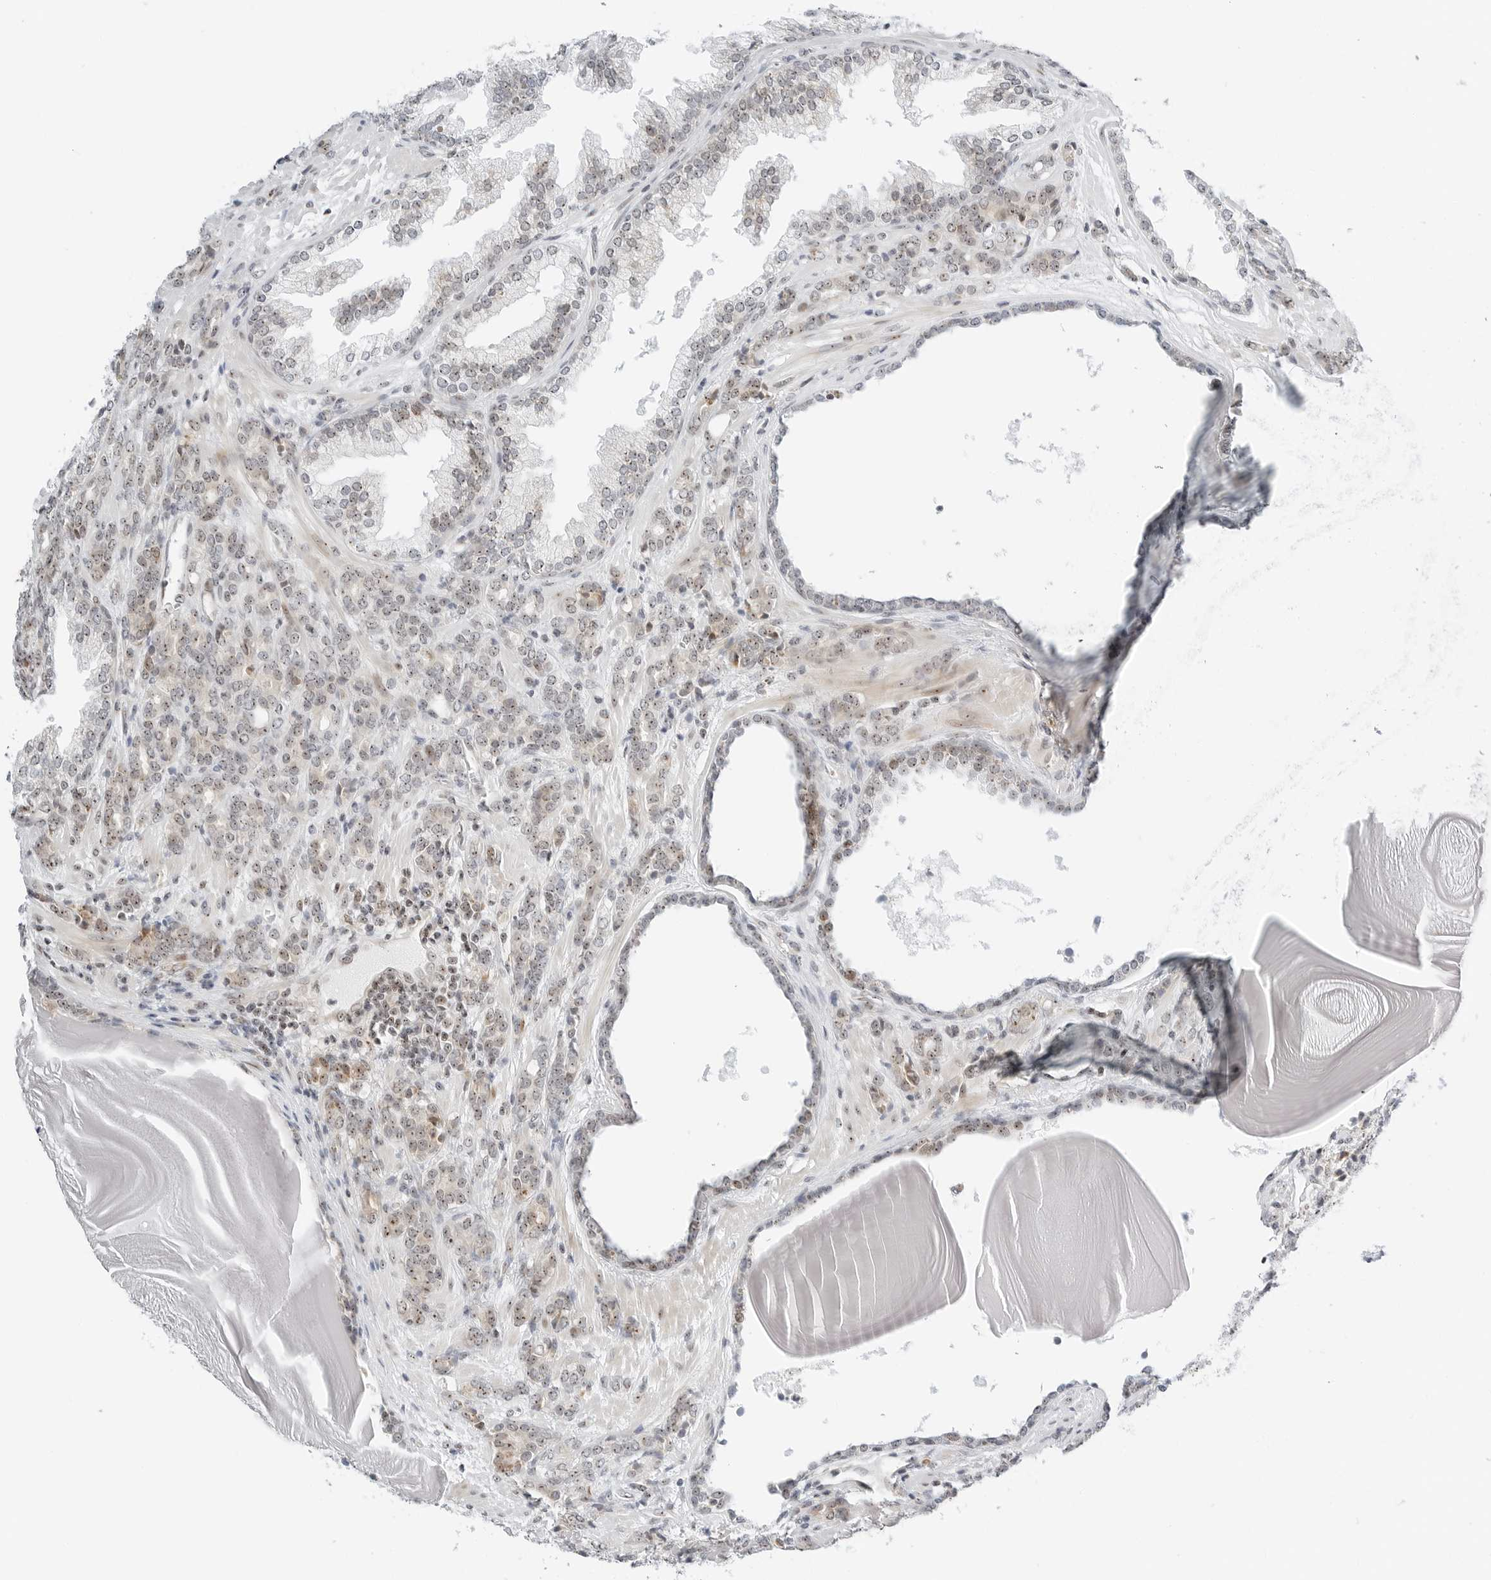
{"staining": {"intensity": "weak", "quantity": "25%-75%", "location": "nuclear"}, "tissue": "prostate cancer", "cell_type": "Tumor cells", "image_type": "cancer", "snomed": [{"axis": "morphology", "description": "Adenocarcinoma, High grade"}, {"axis": "topography", "description": "Prostate"}], "caption": "A histopathology image of prostate high-grade adenocarcinoma stained for a protein reveals weak nuclear brown staining in tumor cells.", "gene": "RIMKLA", "patient": {"sex": "male", "age": 62}}